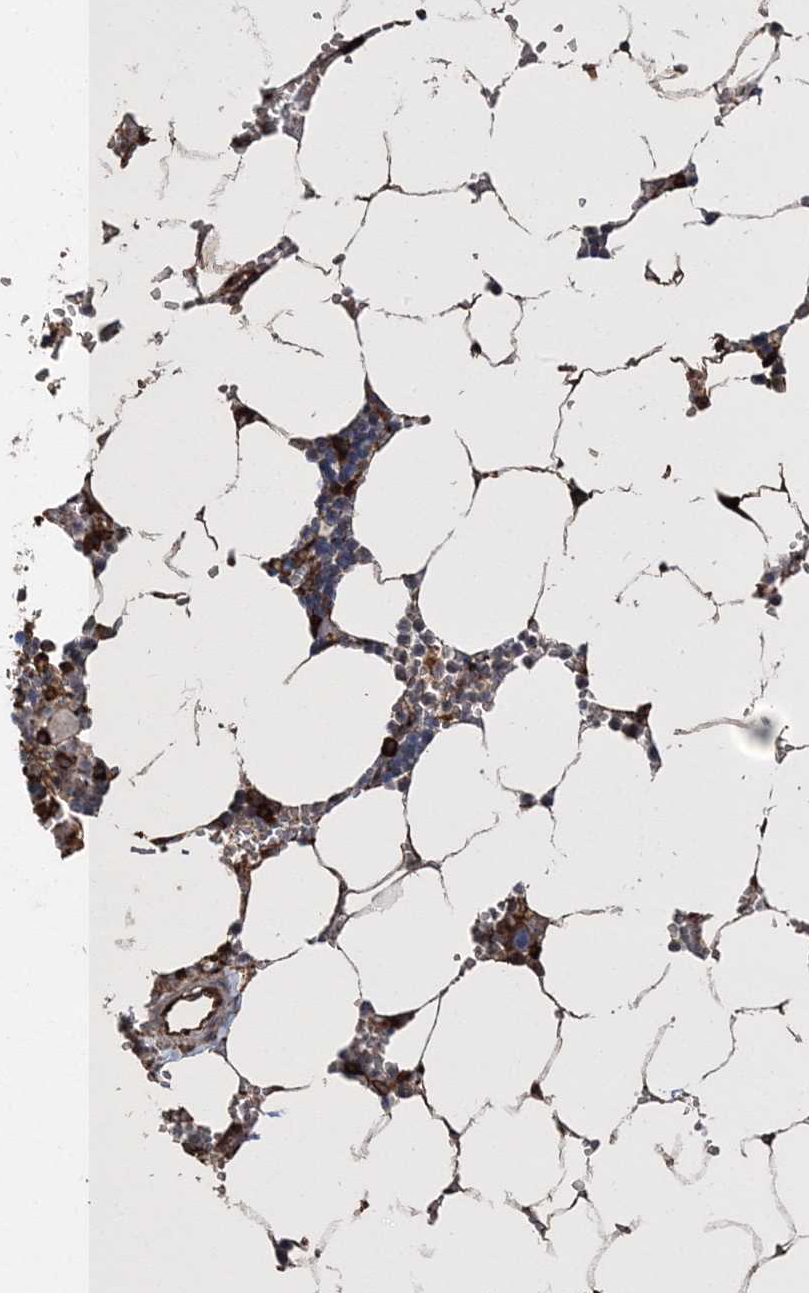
{"staining": {"intensity": "strong", "quantity": "25%-75%", "location": "cytoplasmic/membranous"}, "tissue": "bone marrow", "cell_type": "Hematopoietic cells", "image_type": "normal", "snomed": [{"axis": "morphology", "description": "Normal tissue, NOS"}, {"axis": "topography", "description": "Bone marrow"}], "caption": "Strong cytoplasmic/membranous staining is present in about 25%-75% of hematopoietic cells in unremarkable bone marrow. (DAB (3,3'-diaminobenzidine) IHC with brightfield microscopy, high magnification).", "gene": "SCRN3", "patient": {"sex": "male", "age": 70}}